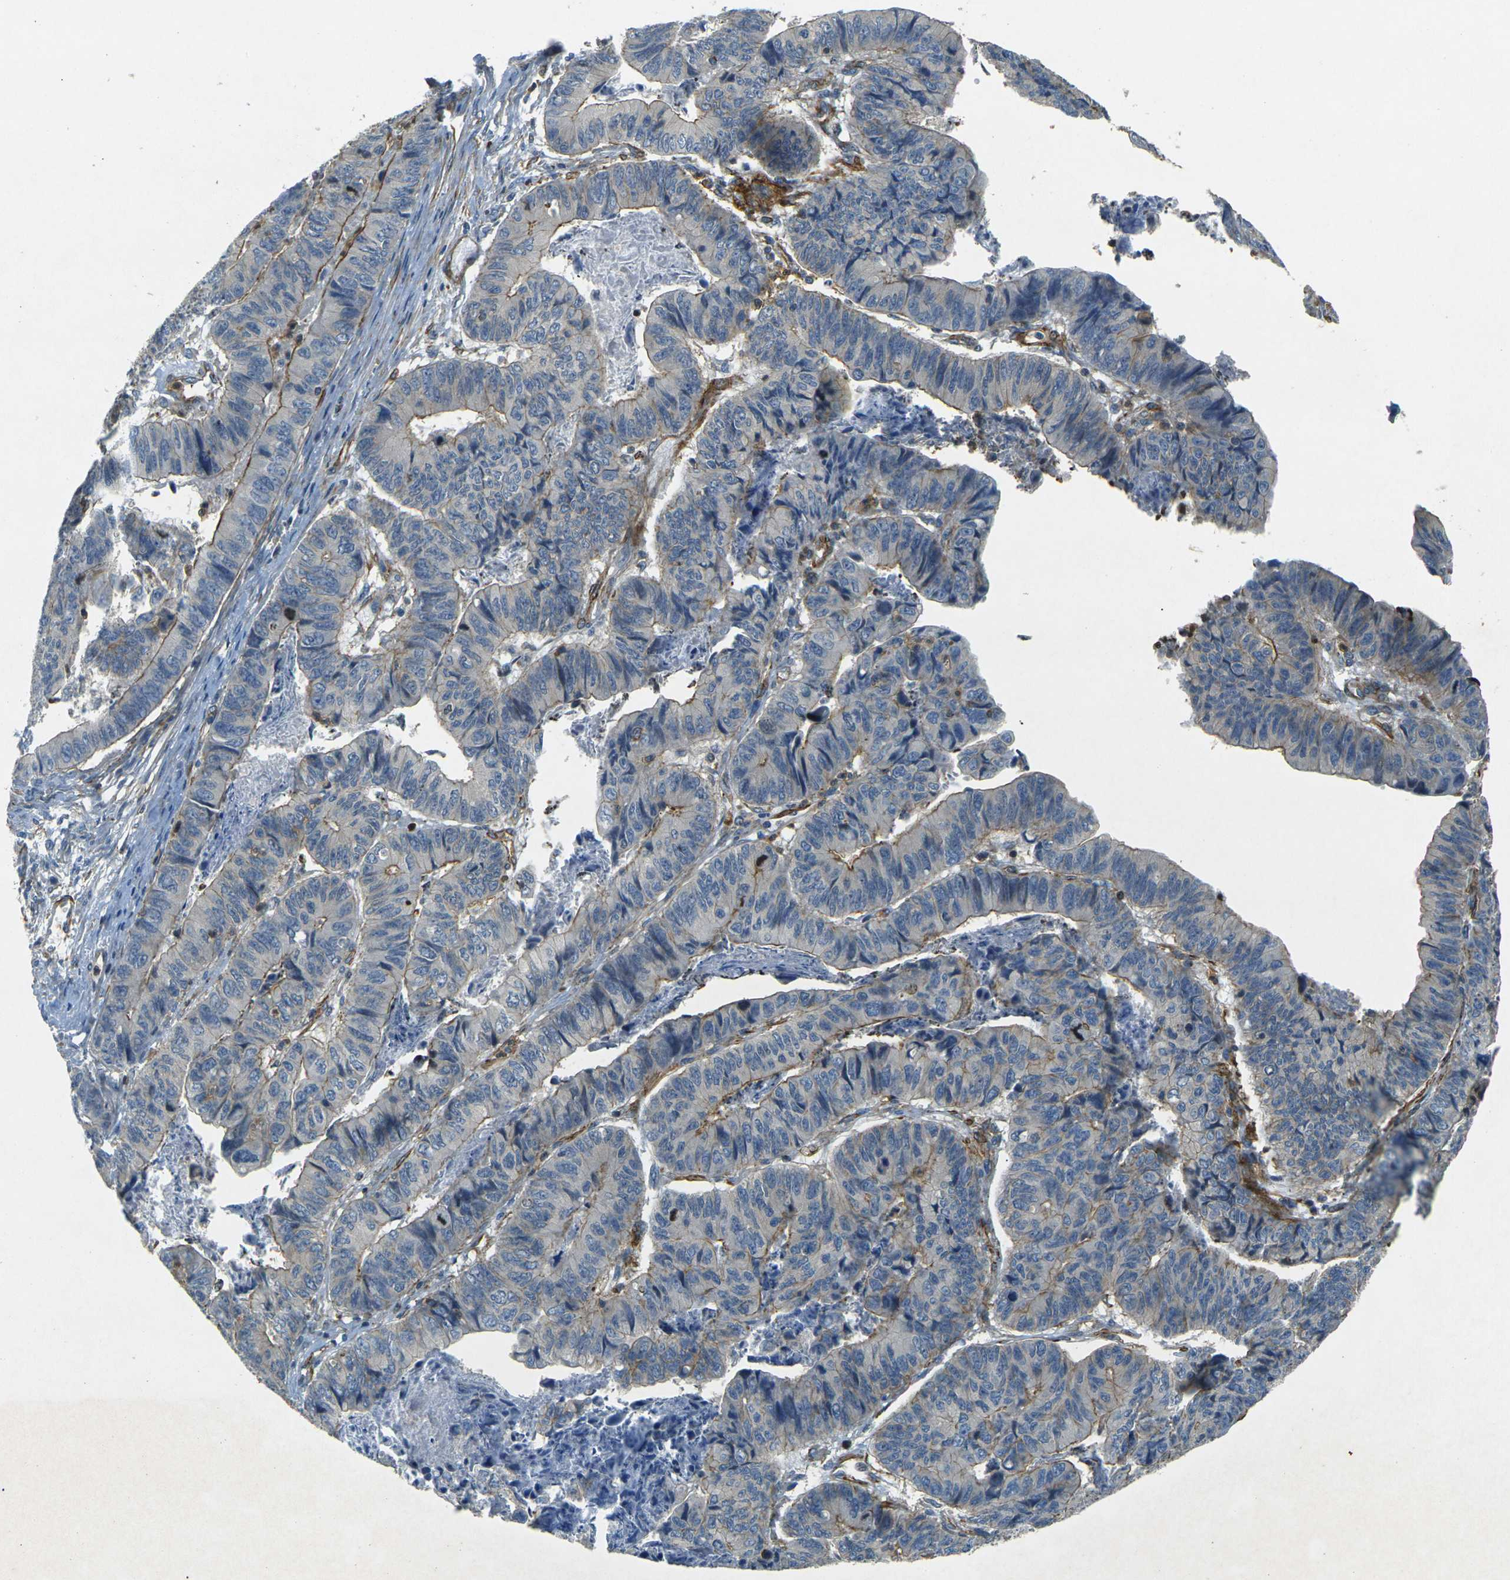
{"staining": {"intensity": "weak", "quantity": "25%-75%", "location": "cytoplasmic/membranous"}, "tissue": "stomach cancer", "cell_type": "Tumor cells", "image_type": "cancer", "snomed": [{"axis": "morphology", "description": "Adenocarcinoma, NOS"}, {"axis": "topography", "description": "Stomach, lower"}], "caption": "Immunohistochemistry staining of stomach adenocarcinoma, which shows low levels of weak cytoplasmic/membranous expression in approximately 25%-75% of tumor cells indicating weak cytoplasmic/membranous protein positivity. The staining was performed using DAB (brown) for protein detection and nuclei were counterstained in hematoxylin (blue).", "gene": "EPHA7", "patient": {"sex": "male", "age": 77}}